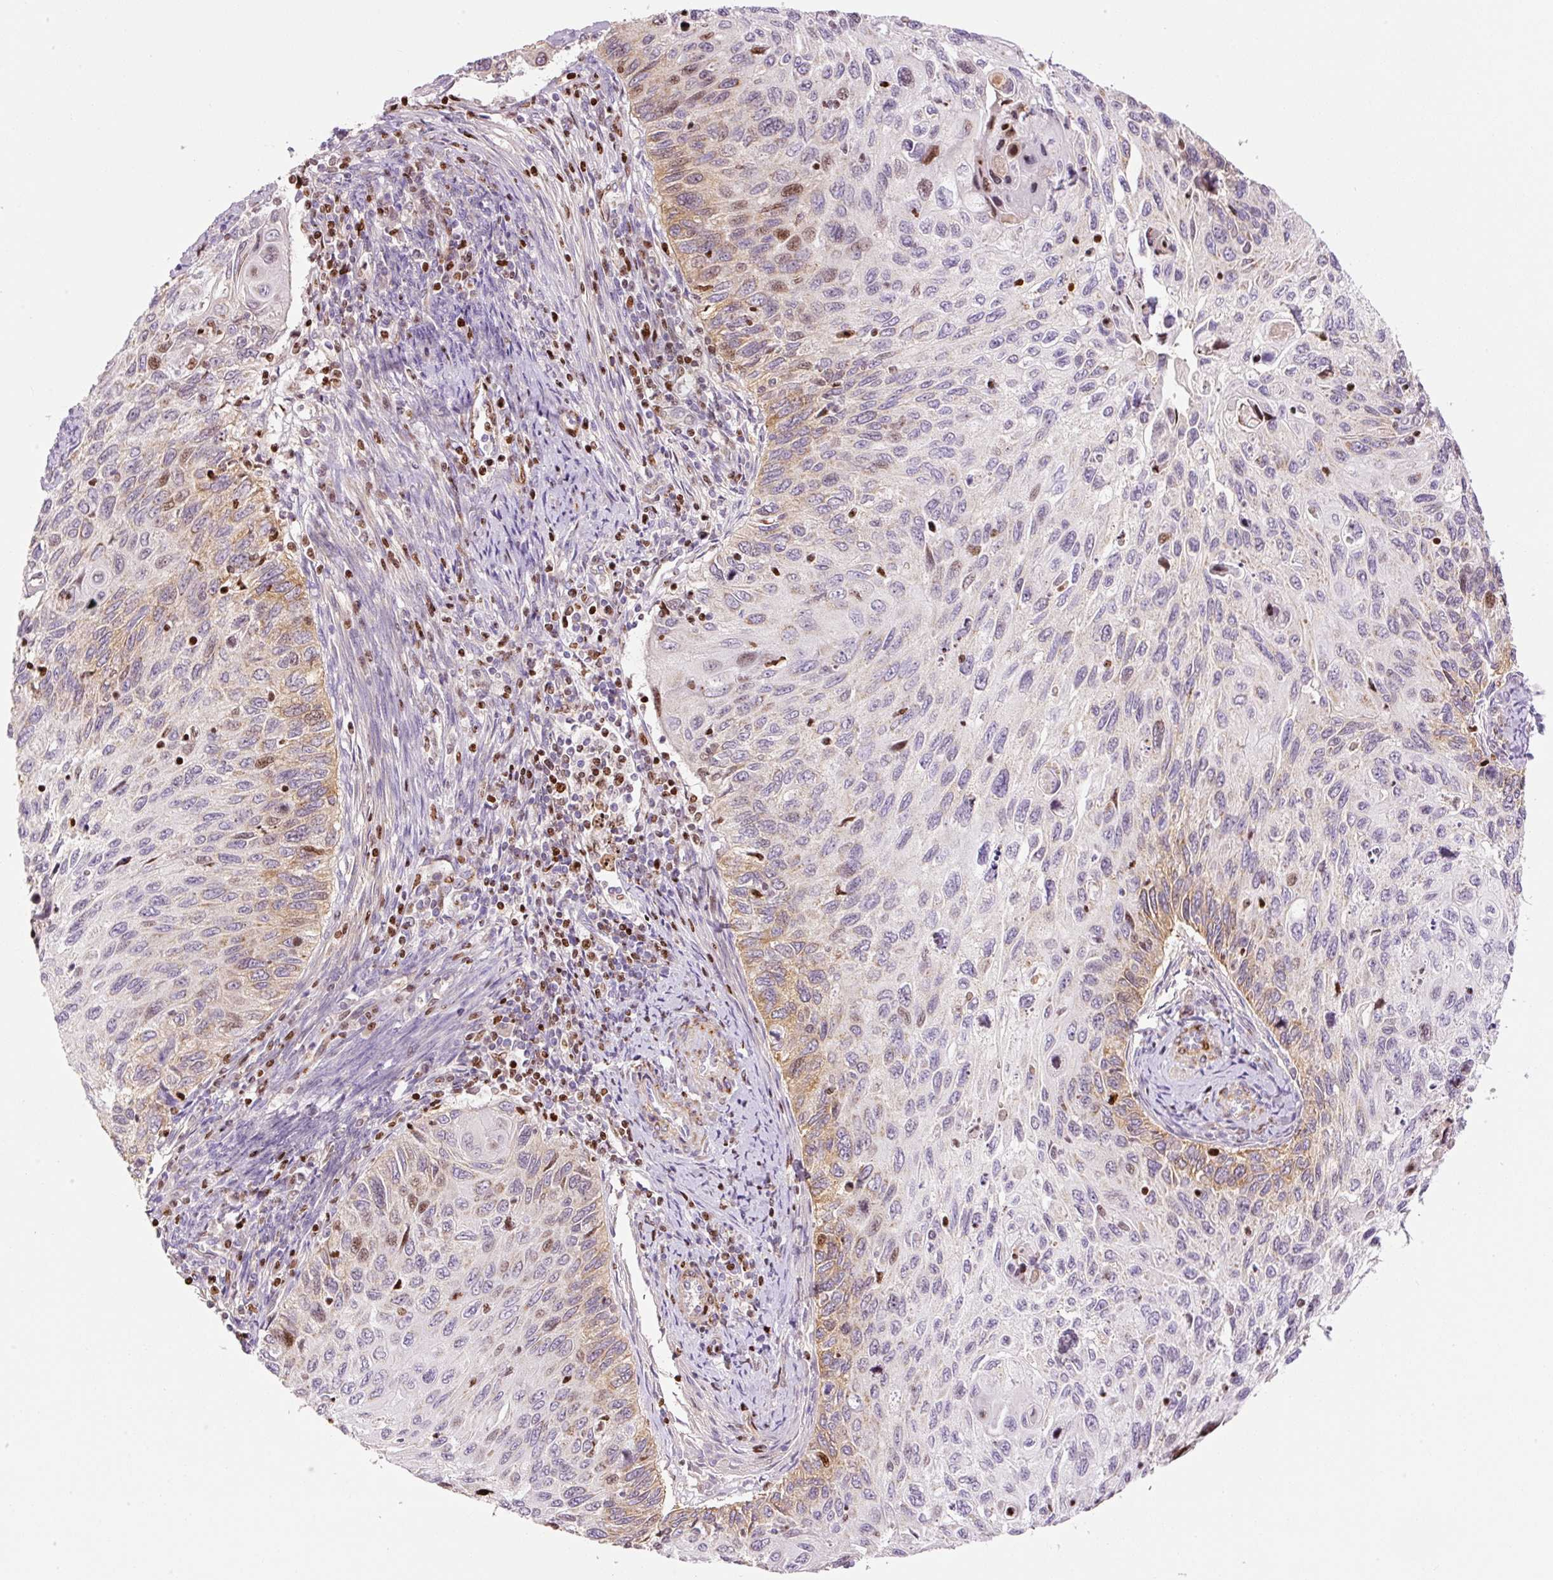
{"staining": {"intensity": "moderate", "quantity": "25%-75%", "location": "cytoplasmic/membranous,nuclear"}, "tissue": "cervical cancer", "cell_type": "Tumor cells", "image_type": "cancer", "snomed": [{"axis": "morphology", "description": "Squamous cell carcinoma, NOS"}, {"axis": "topography", "description": "Cervix"}], "caption": "Tumor cells show medium levels of moderate cytoplasmic/membranous and nuclear positivity in approximately 25%-75% of cells in squamous cell carcinoma (cervical).", "gene": "TMEM8B", "patient": {"sex": "female", "age": 70}}